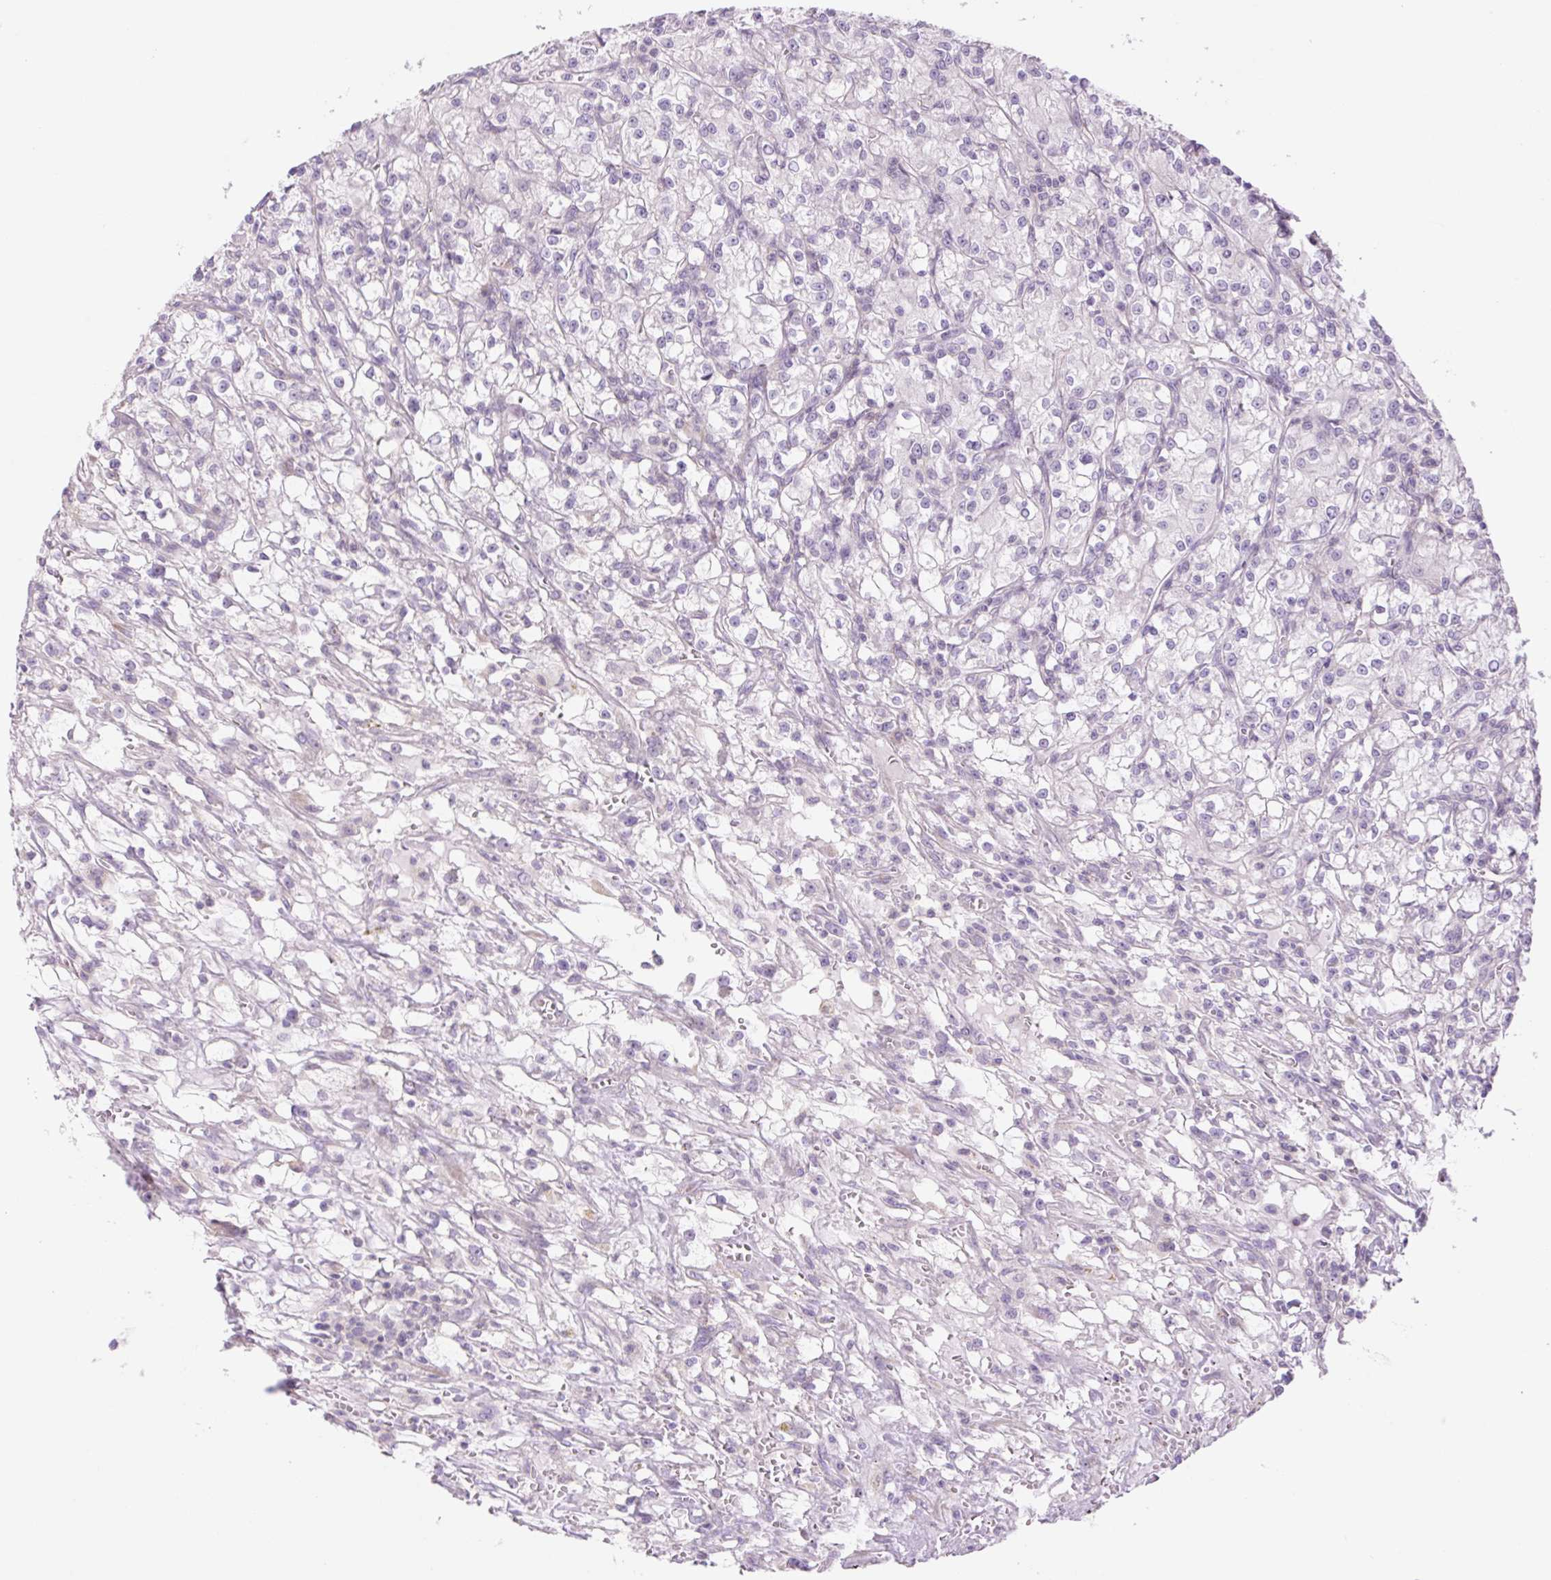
{"staining": {"intensity": "negative", "quantity": "none", "location": "none"}, "tissue": "renal cancer", "cell_type": "Tumor cells", "image_type": "cancer", "snomed": [{"axis": "morphology", "description": "Adenocarcinoma, NOS"}, {"axis": "topography", "description": "Kidney"}], "caption": "The photomicrograph reveals no significant positivity in tumor cells of adenocarcinoma (renal).", "gene": "GRID2", "patient": {"sex": "female", "age": 59}}